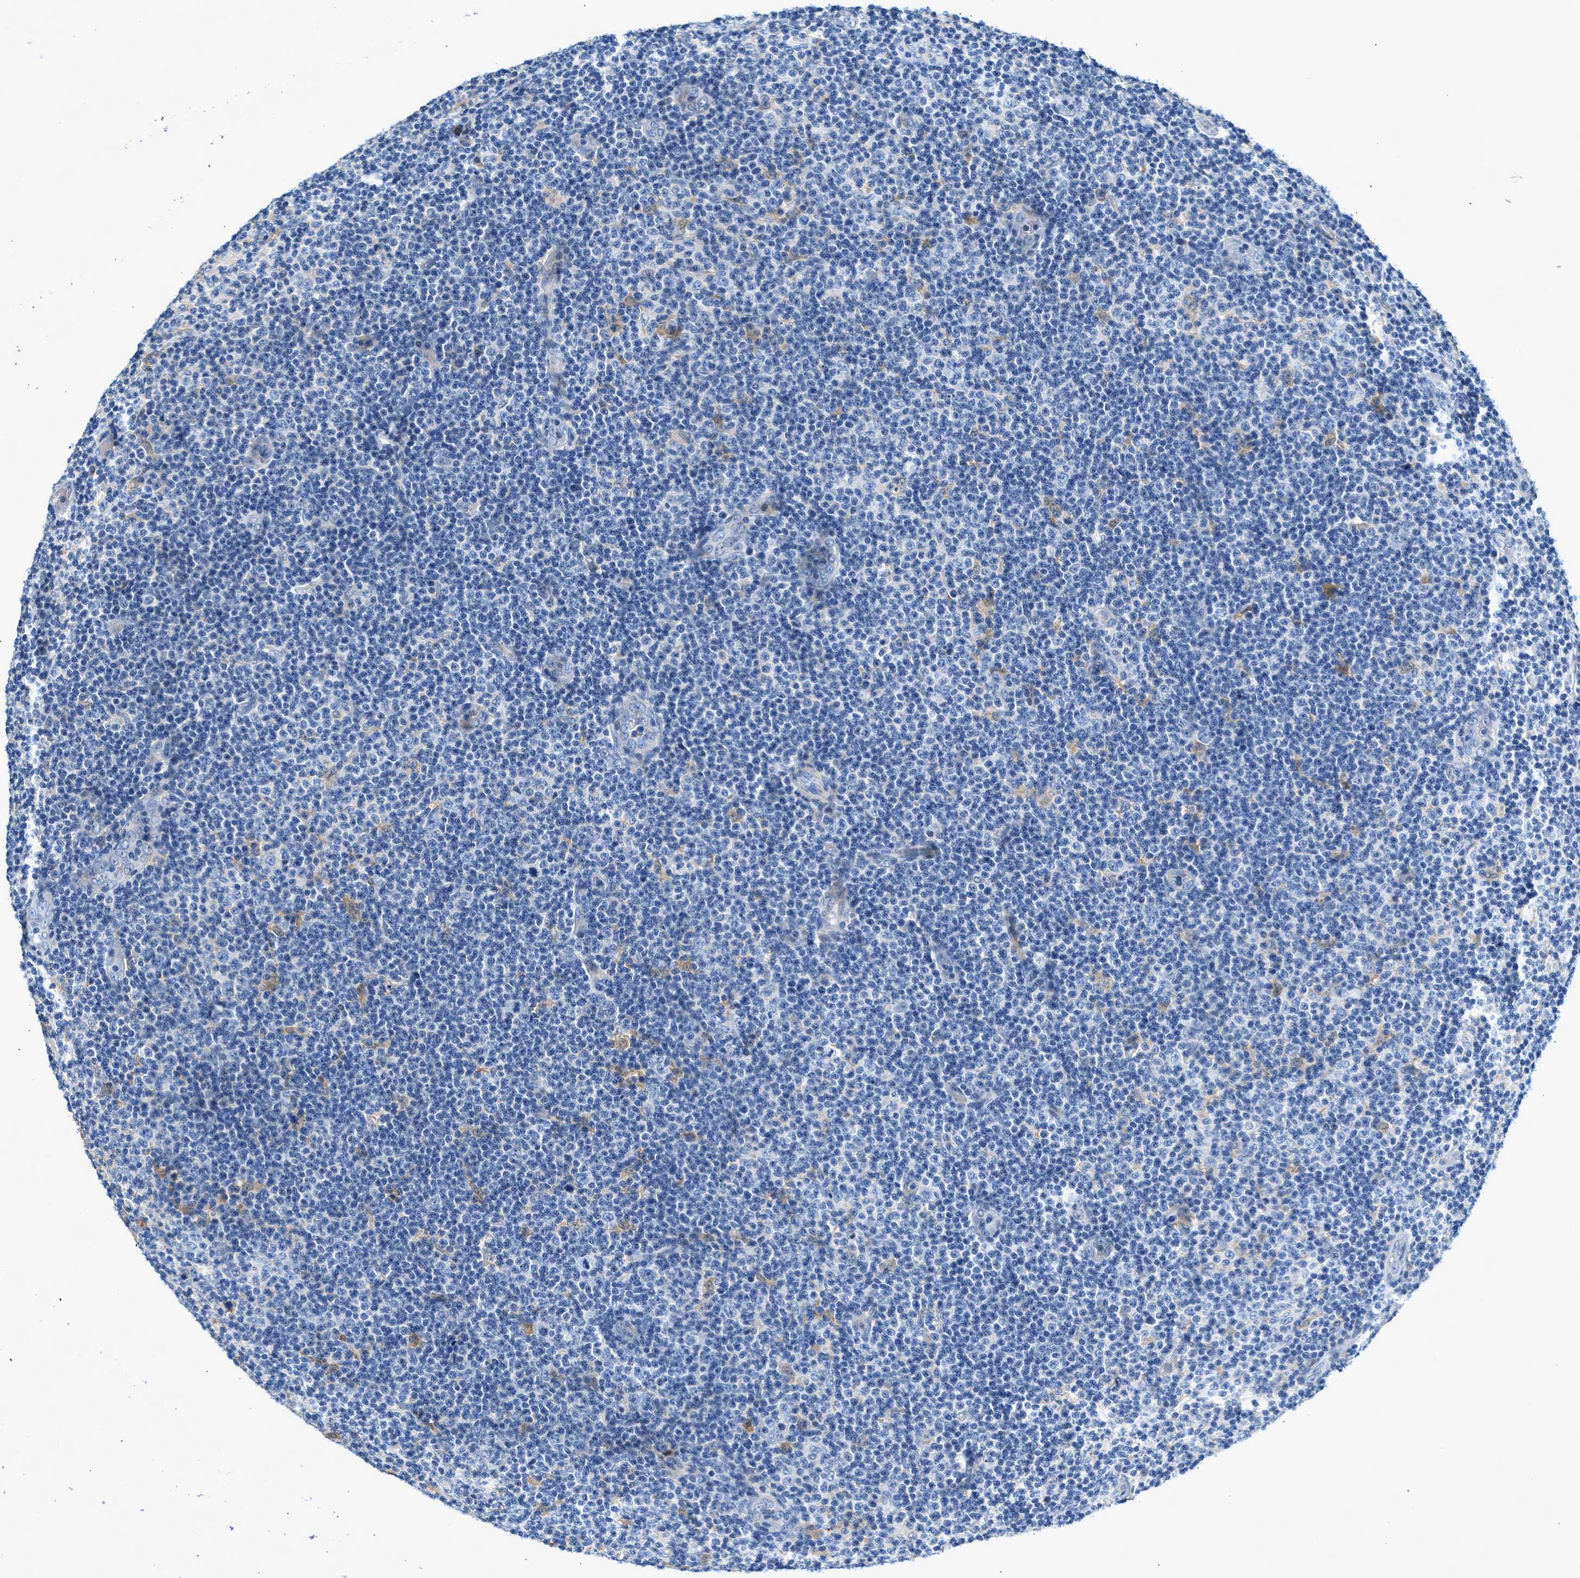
{"staining": {"intensity": "negative", "quantity": "none", "location": "none"}, "tissue": "lymphoma", "cell_type": "Tumor cells", "image_type": "cancer", "snomed": [{"axis": "morphology", "description": "Malignant lymphoma, non-Hodgkin's type, Low grade"}, {"axis": "topography", "description": "Lymph node"}], "caption": "Photomicrograph shows no protein positivity in tumor cells of lymphoma tissue.", "gene": "RWDD2B", "patient": {"sex": "male", "age": 83}}